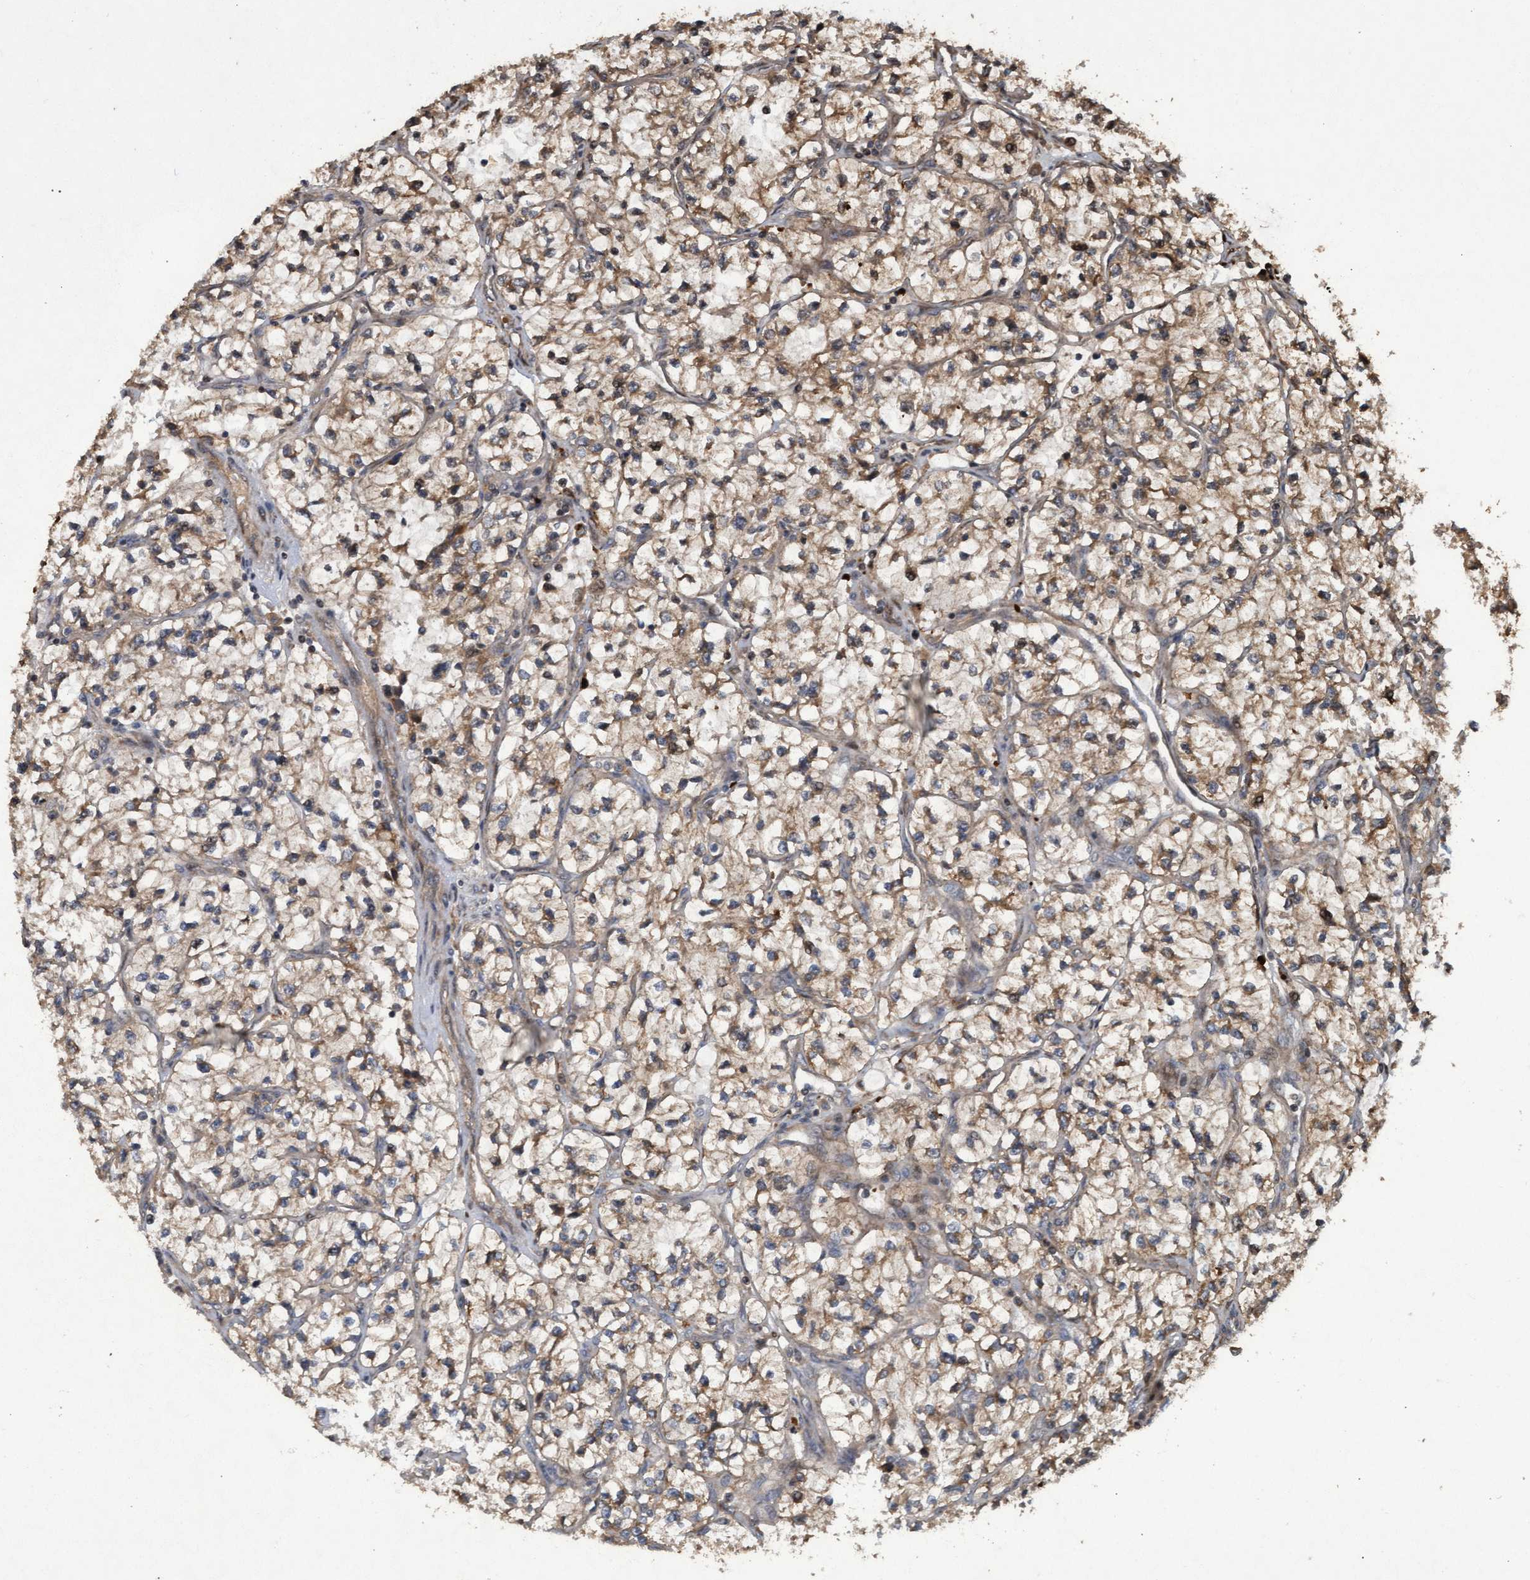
{"staining": {"intensity": "moderate", "quantity": ">75%", "location": "cytoplasmic/membranous"}, "tissue": "renal cancer", "cell_type": "Tumor cells", "image_type": "cancer", "snomed": [{"axis": "morphology", "description": "Adenocarcinoma, NOS"}, {"axis": "topography", "description": "Kidney"}], "caption": "IHC image of neoplastic tissue: human renal cancer (adenocarcinoma) stained using immunohistochemistry exhibits medium levels of moderate protein expression localized specifically in the cytoplasmic/membranous of tumor cells, appearing as a cytoplasmic/membranous brown color.", "gene": "KCNC2", "patient": {"sex": "female", "age": 57}}